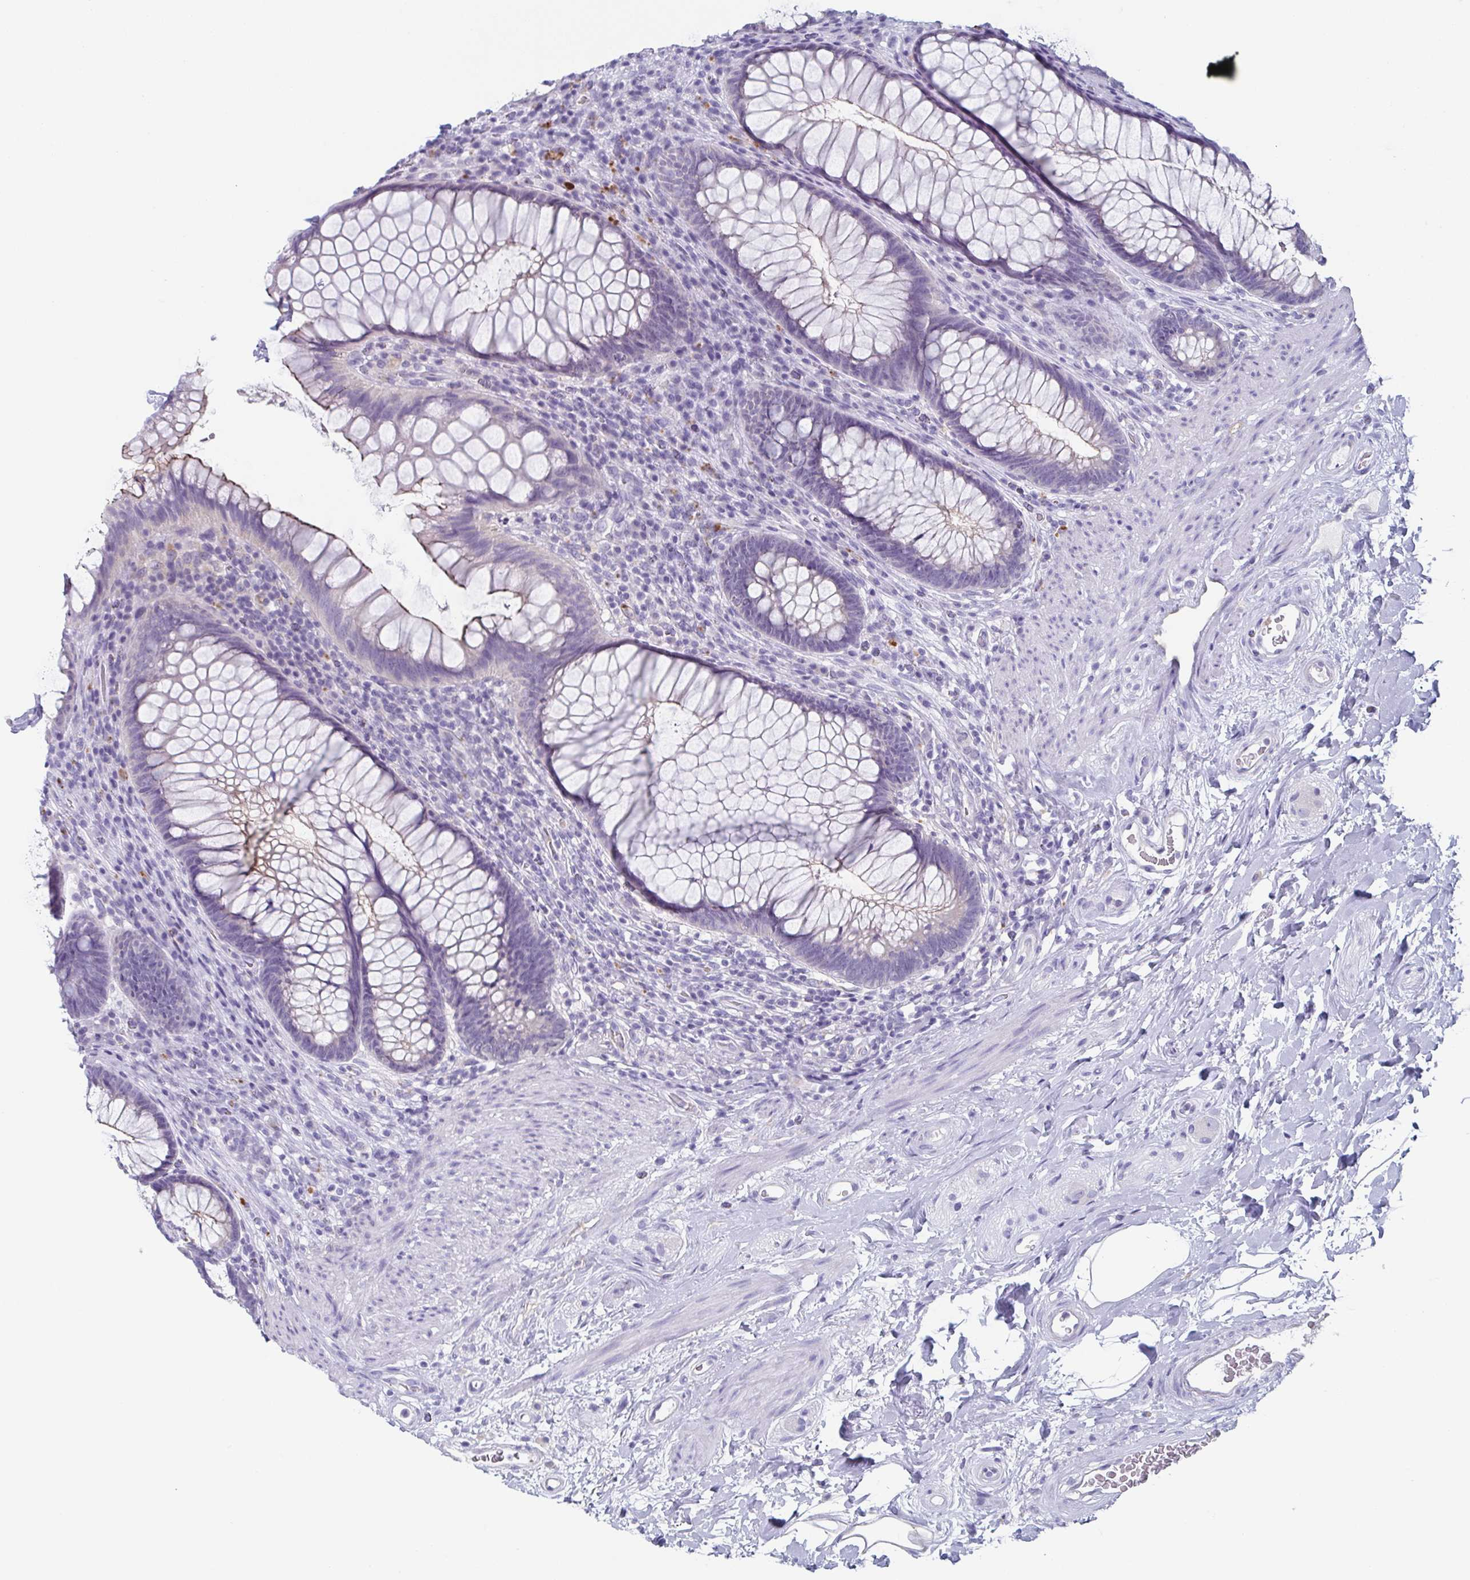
{"staining": {"intensity": "negative", "quantity": "none", "location": "none"}, "tissue": "rectum", "cell_type": "Glandular cells", "image_type": "normal", "snomed": [{"axis": "morphology", "description": "Normal tissue, NOS"}, {"axis": "topography", "description": "Smooth muscle"}, {"axis": "topography", "description": "Rectum"}], "caption": "The image demonstrates no staining of glandular cells in benign rectum.", "gene": "LYRM2", "patient": {"sex": "male", "age": 53}}